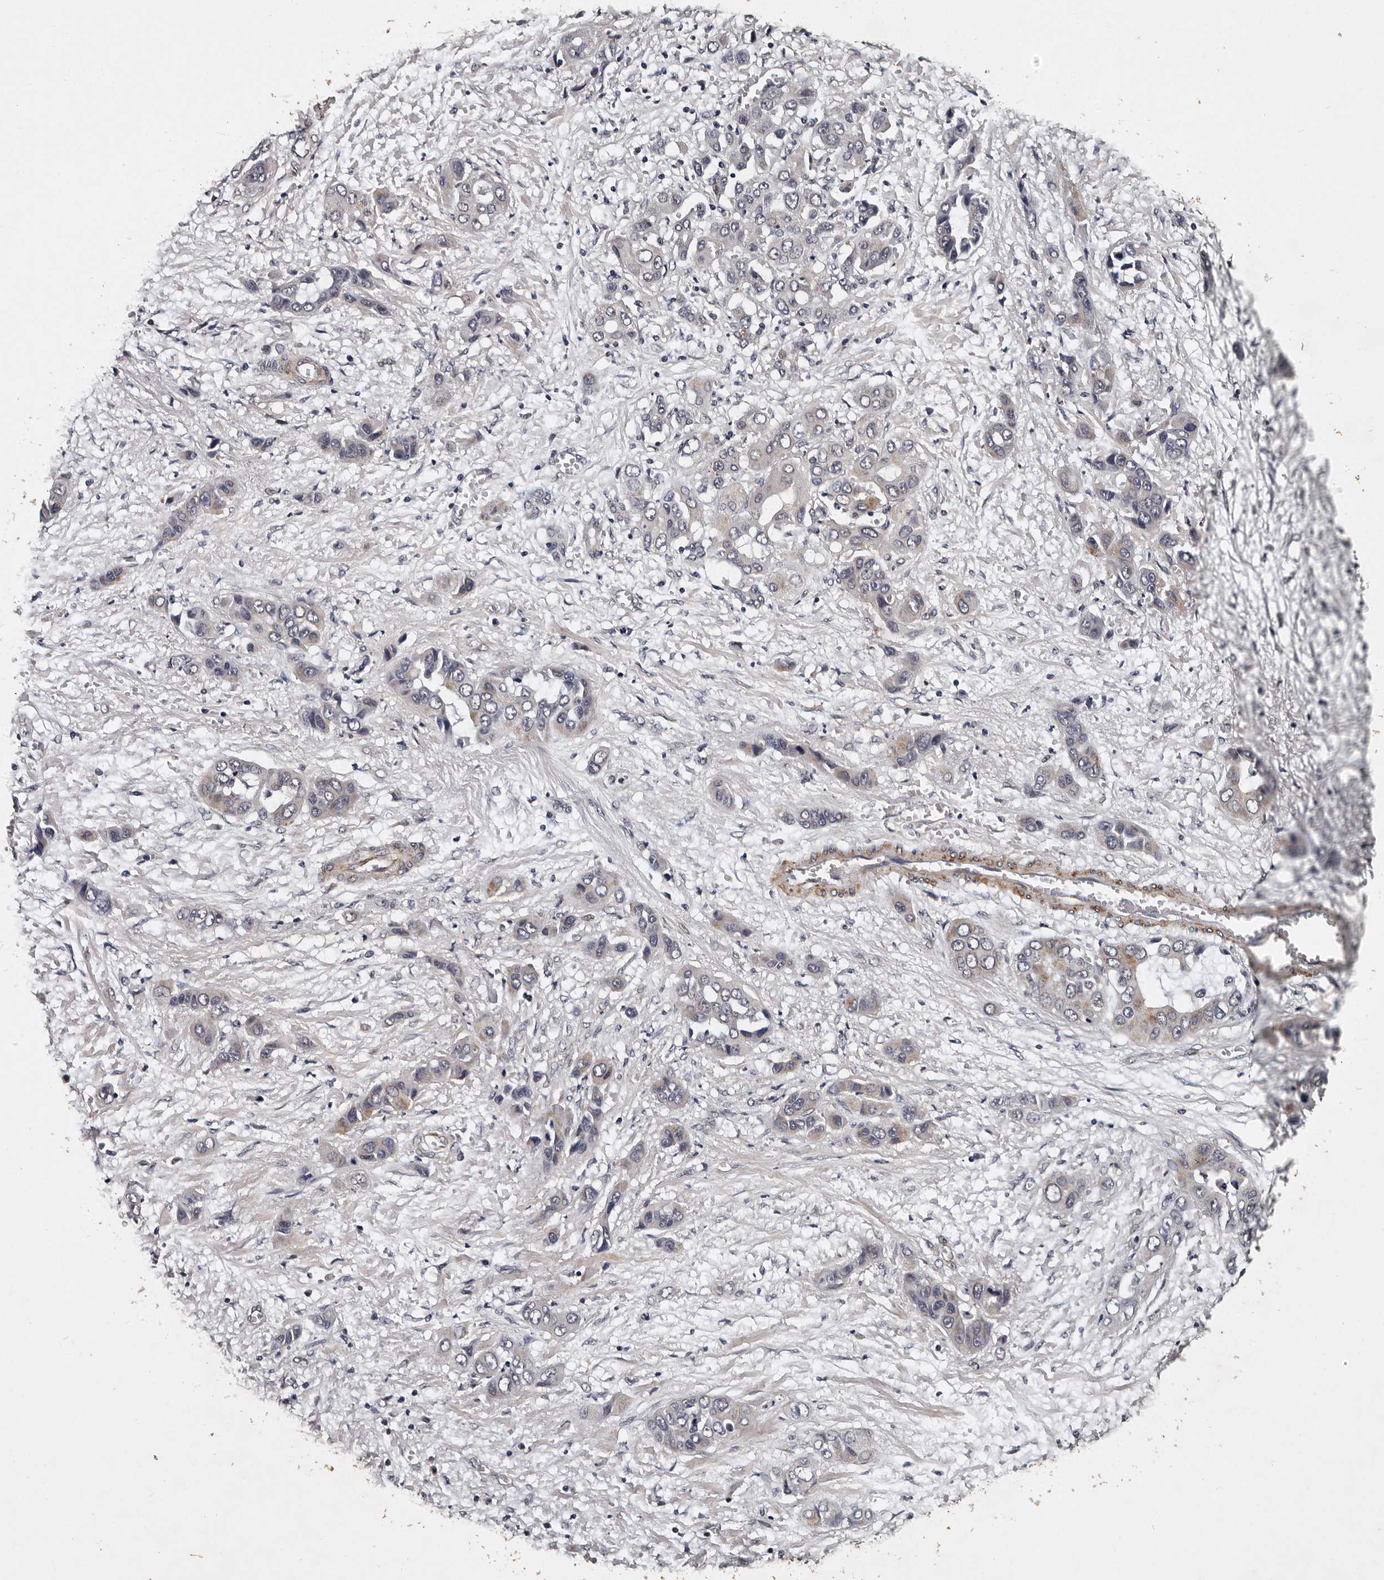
{"staining": {"intensity": "negative", "quantity": "none", "location": "none"}, "tissue": "liver cancer", "cell_type": "Tumor cells", "image_type": "cancer", "snomed": [{"axis": "morphology", "description": "Cholangiocarcinoma"}, {"axis": "topography", "description": "Liver"}], "caption": "A photomicrograph of liver cancer (cholangiocarcinoma) stained for a protein displays no brown staining in tumor cells.", "gene": "CPNE3", "patient": {"sex": "female", "age": 52}}